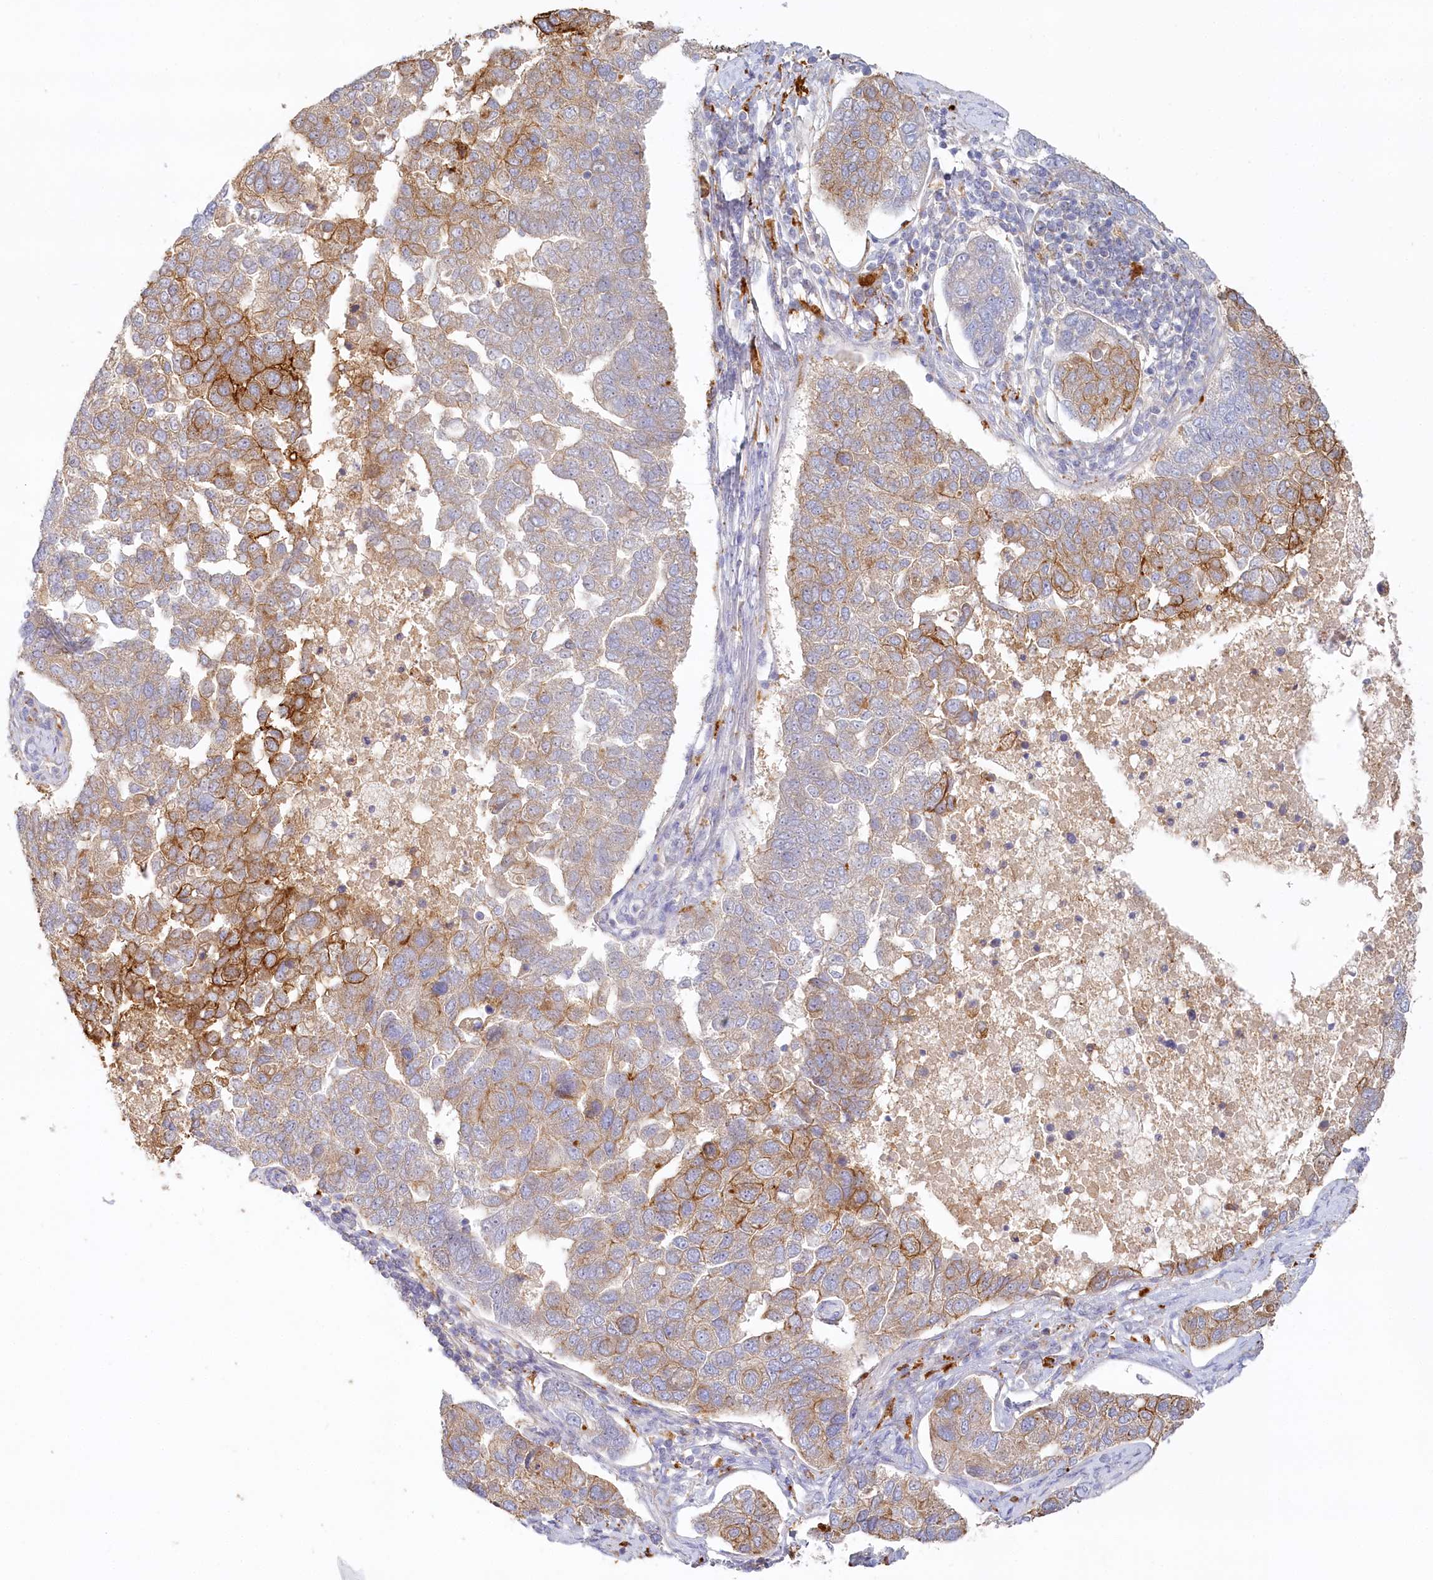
{"staining": {"intensity": "negative", "quantity": "none", "location": "none"}, "tissue": "pancreatic cancer", "cell_type": "Tumor cells", "image_type": "cancer", "snomed": [{"axis": "morphology", "description": "Adenocarcinoma, NOS"}, {"axis": "topography", "description": "Pancreas"}], "caption": "This is a image of IHC staining of pancreatic adenocarcinoma, which shows no expression in tumor cells.", "gene": "VSIG1", "patient": {"sex": "female", "age": 61}}